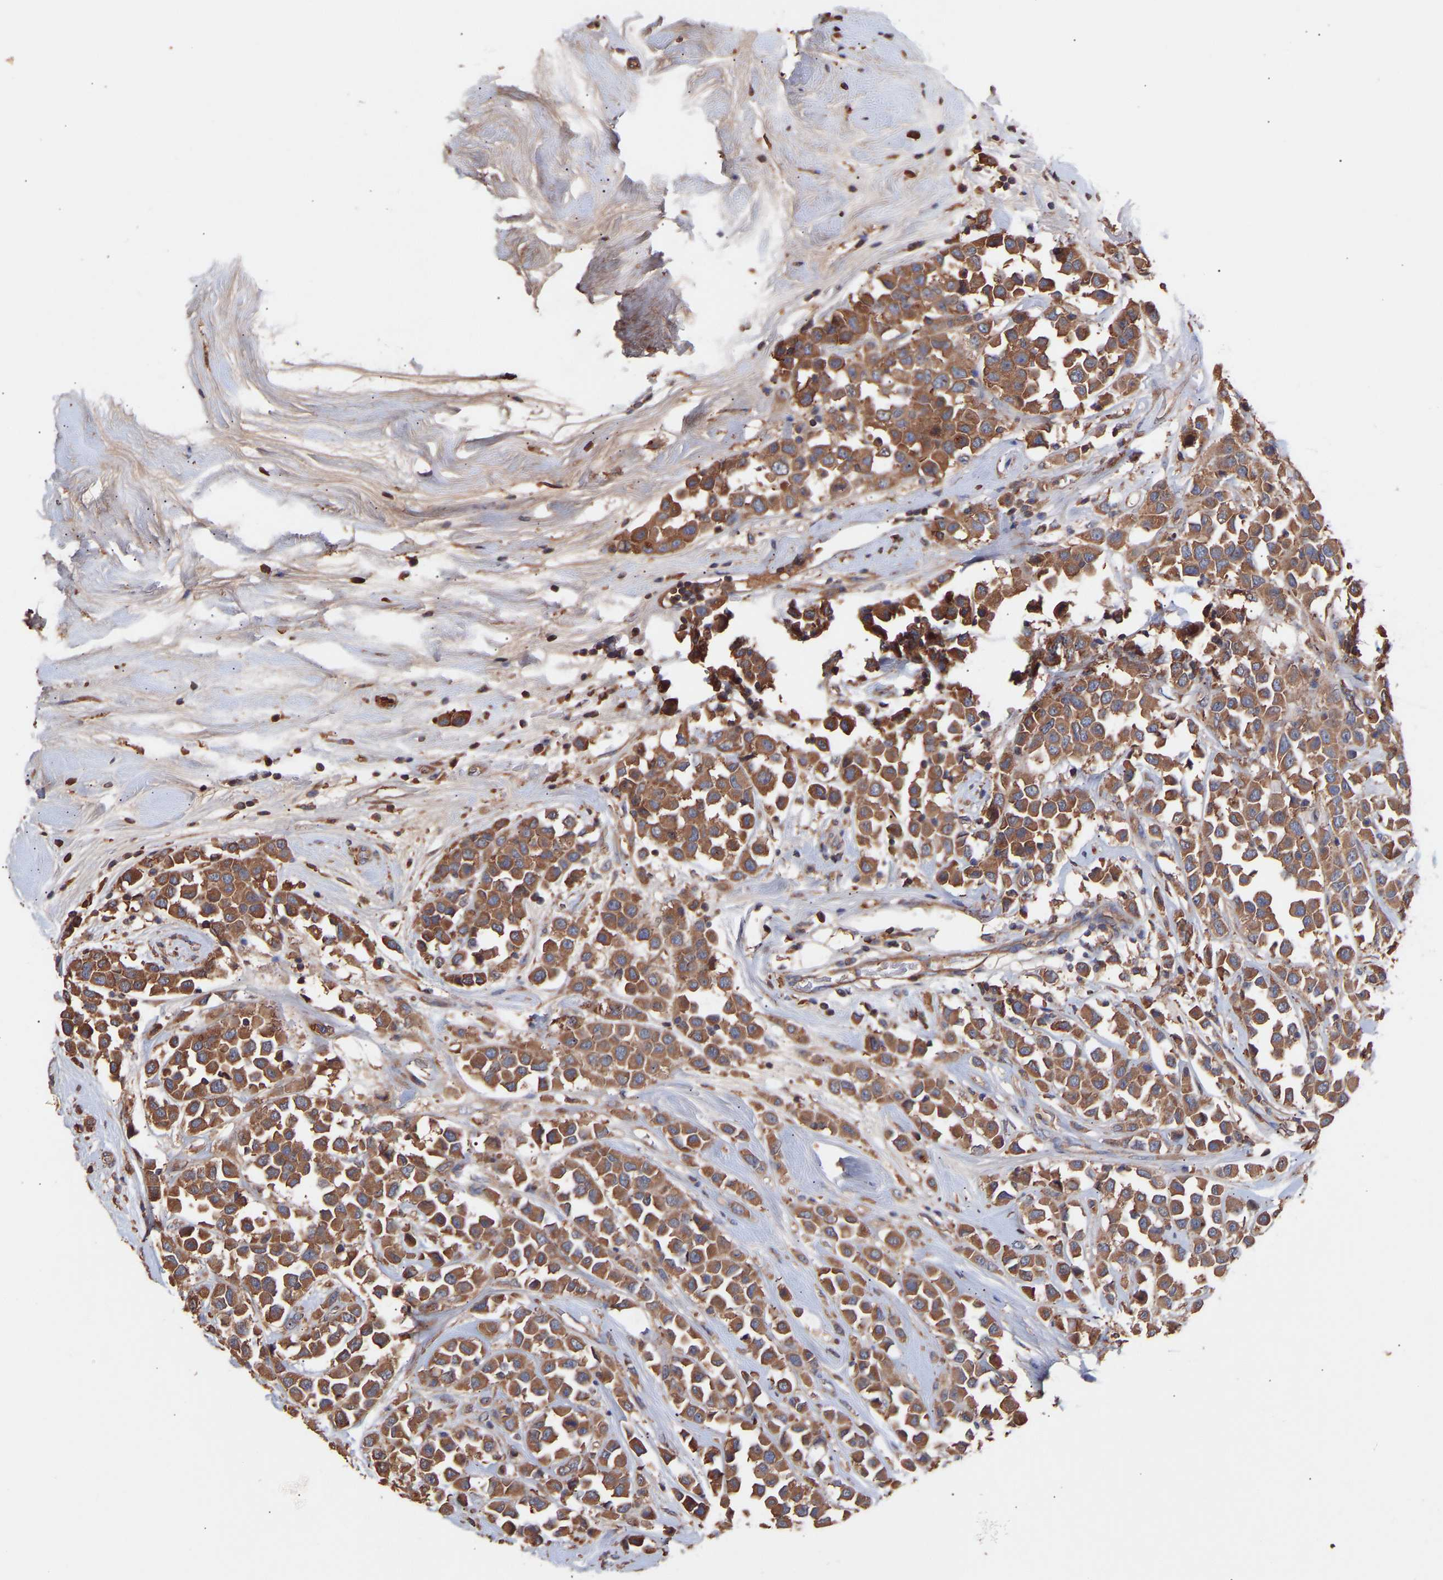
{"staining": {"intensity": "moderate", "quantity": ">75%", "location": "cytoplasmic/membranous"}, "tissue": "breast cancer", "cell_type": "Tumor cells", "image_type": "cancer", "snomed": [{"axis": "morphology", "description": "Duct carcinoma"}, {"axis": "topography", "description": "Breast"}], "caption": "Immunohistochemical staining of breast invasive ductal carcinoma exhibits medium levels of moderate cytoplasmic/membranous protein positivity in about >75% of tumor cells.", "gene": "TMEM268", "patient": {"sex": "female", "age": 61}}